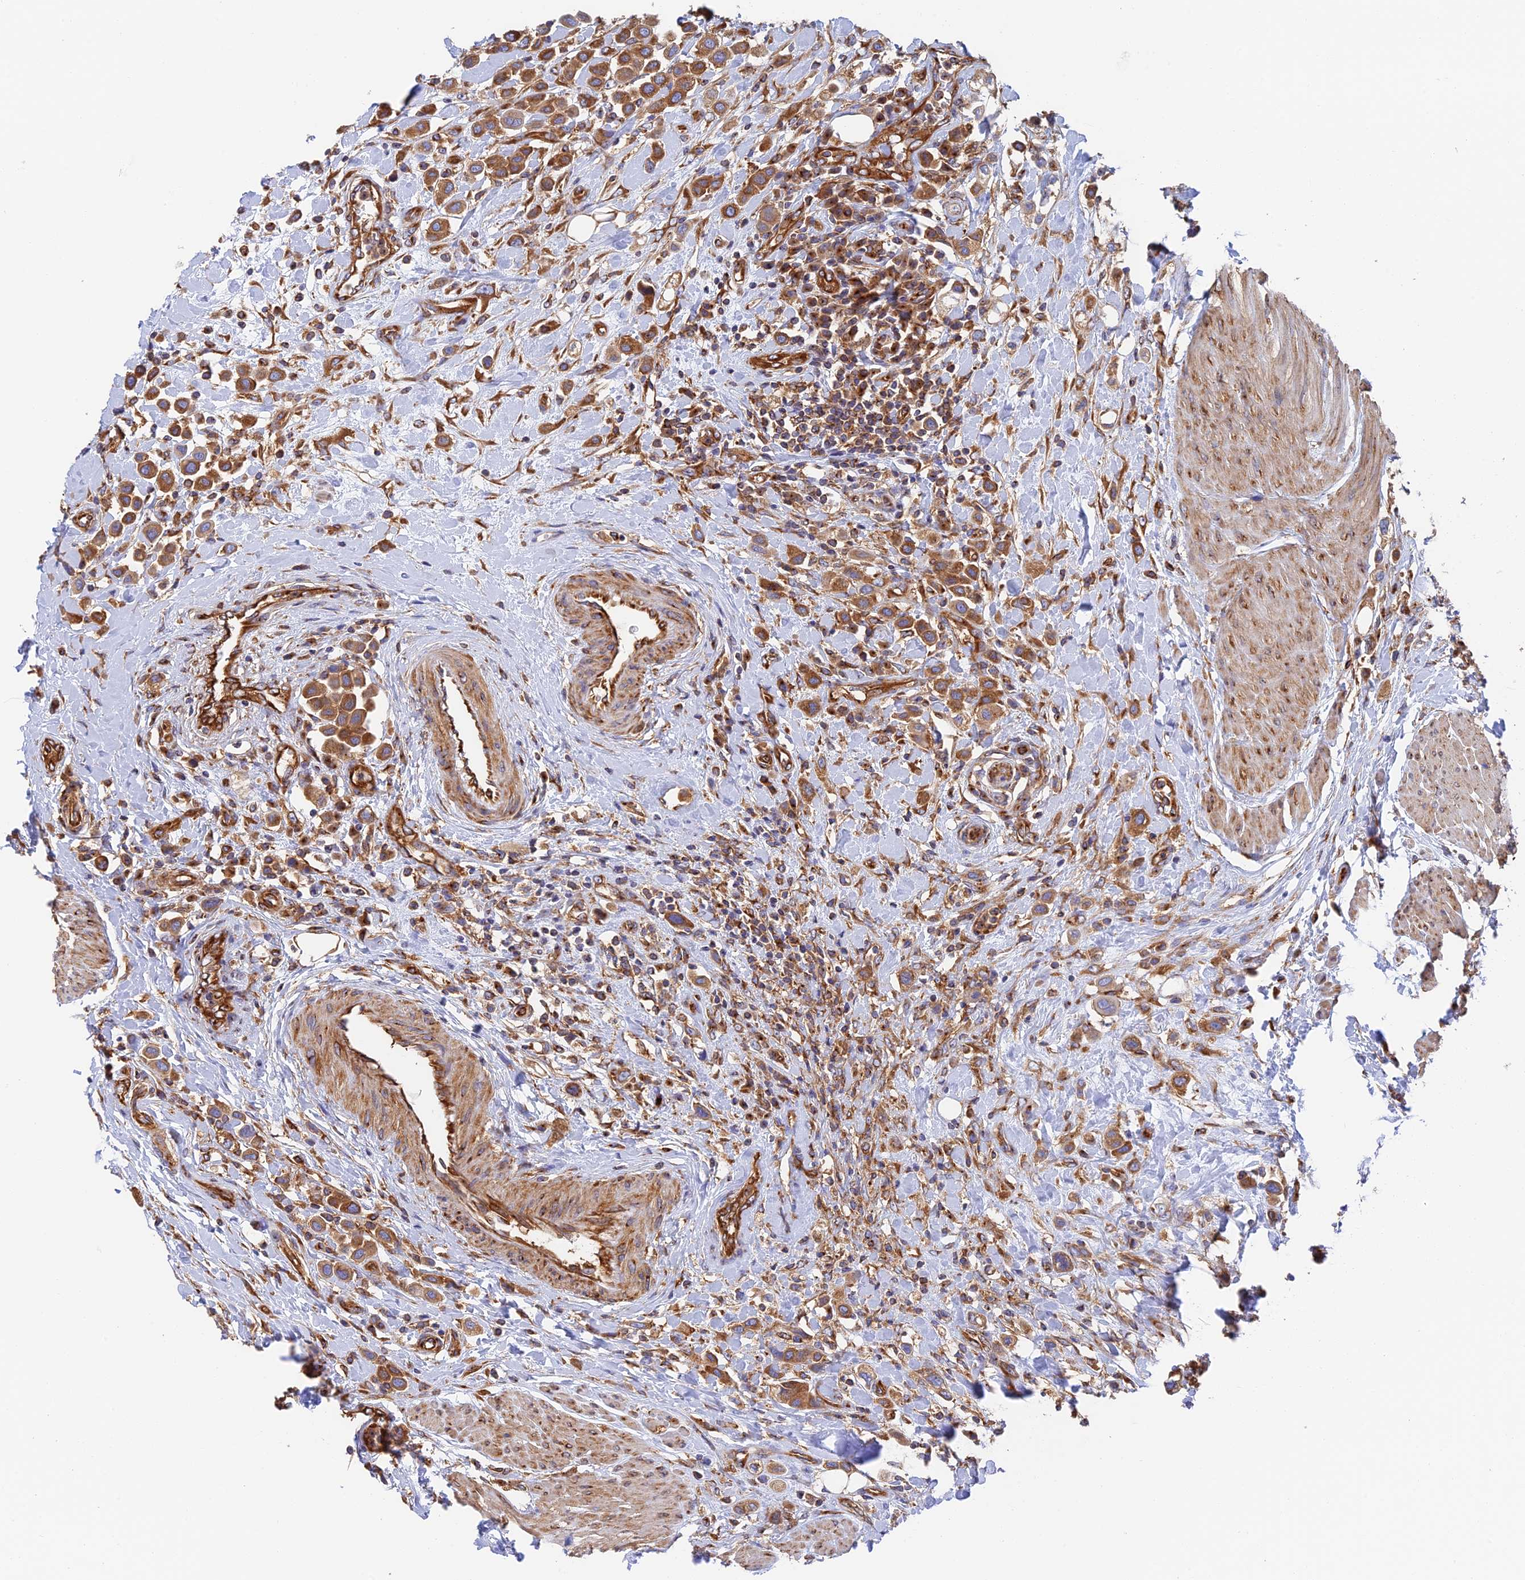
{"staining": {"intensity": "strong", "quantity": ">75%", "location": "cytoplasmic/membranous"}, "tissue": "urothelial cancer", "cell_type": "Tumor cells", "image_type": "cancer", "snomed": [{"axis": "morphology", "description": "Urothelial carcinoma, High grade"}, {"axis": "topography", "description": "Urinary bladder"}], "caption": "This is an image of IHC staining of urothelial cancer, which shows strong staining in the cytoplasmic/membranous of tumor cells.", "gene": "DCTN2", "patient": {"sex": "male", "age": 50}}